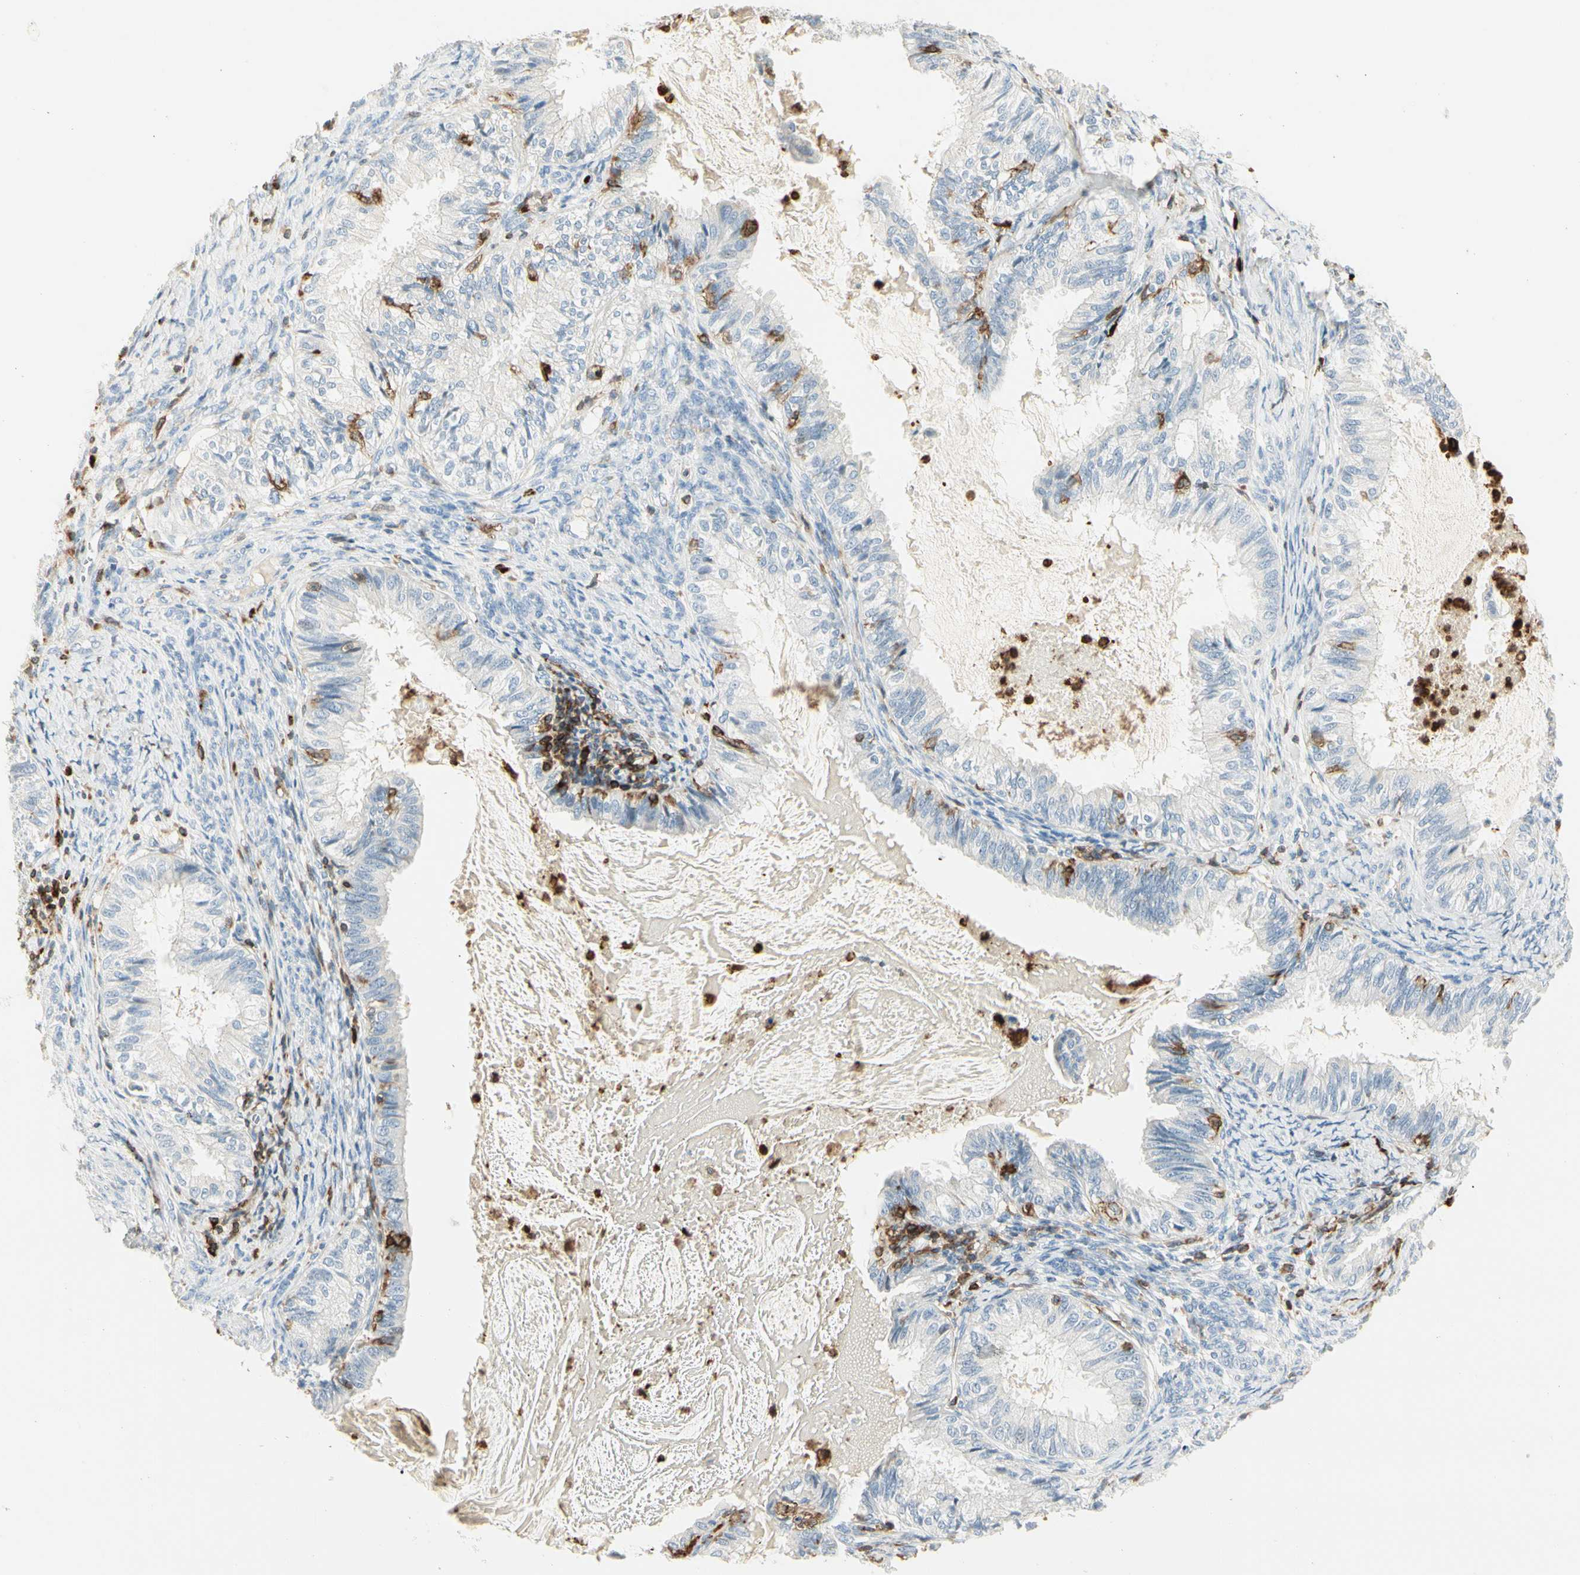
{"staining": {"intensity": "negative", "quantity": "none", "location": "none"}, "tissue": "cervical cancer", "cell_type": "Tumor cells", "image_type": "cancer", "snomed": [{"axis": "morphology", "description": "Normal tissue, NOS"}, {"axis": "morphology", "description": "Adenocarcinoma, NOS"}, {"axis": "topography", "description": "Cervix"}, {"axis": "topography", "description": "Endometrium"}], "caption": "A high-resolution micrograph shows immunohistochemistry staining of cervical adenocarcinoma, which reveals no significant positivity in tumor cells.", "gene": "ITGB2", "patient": {"sex": "female", "age": 86}}